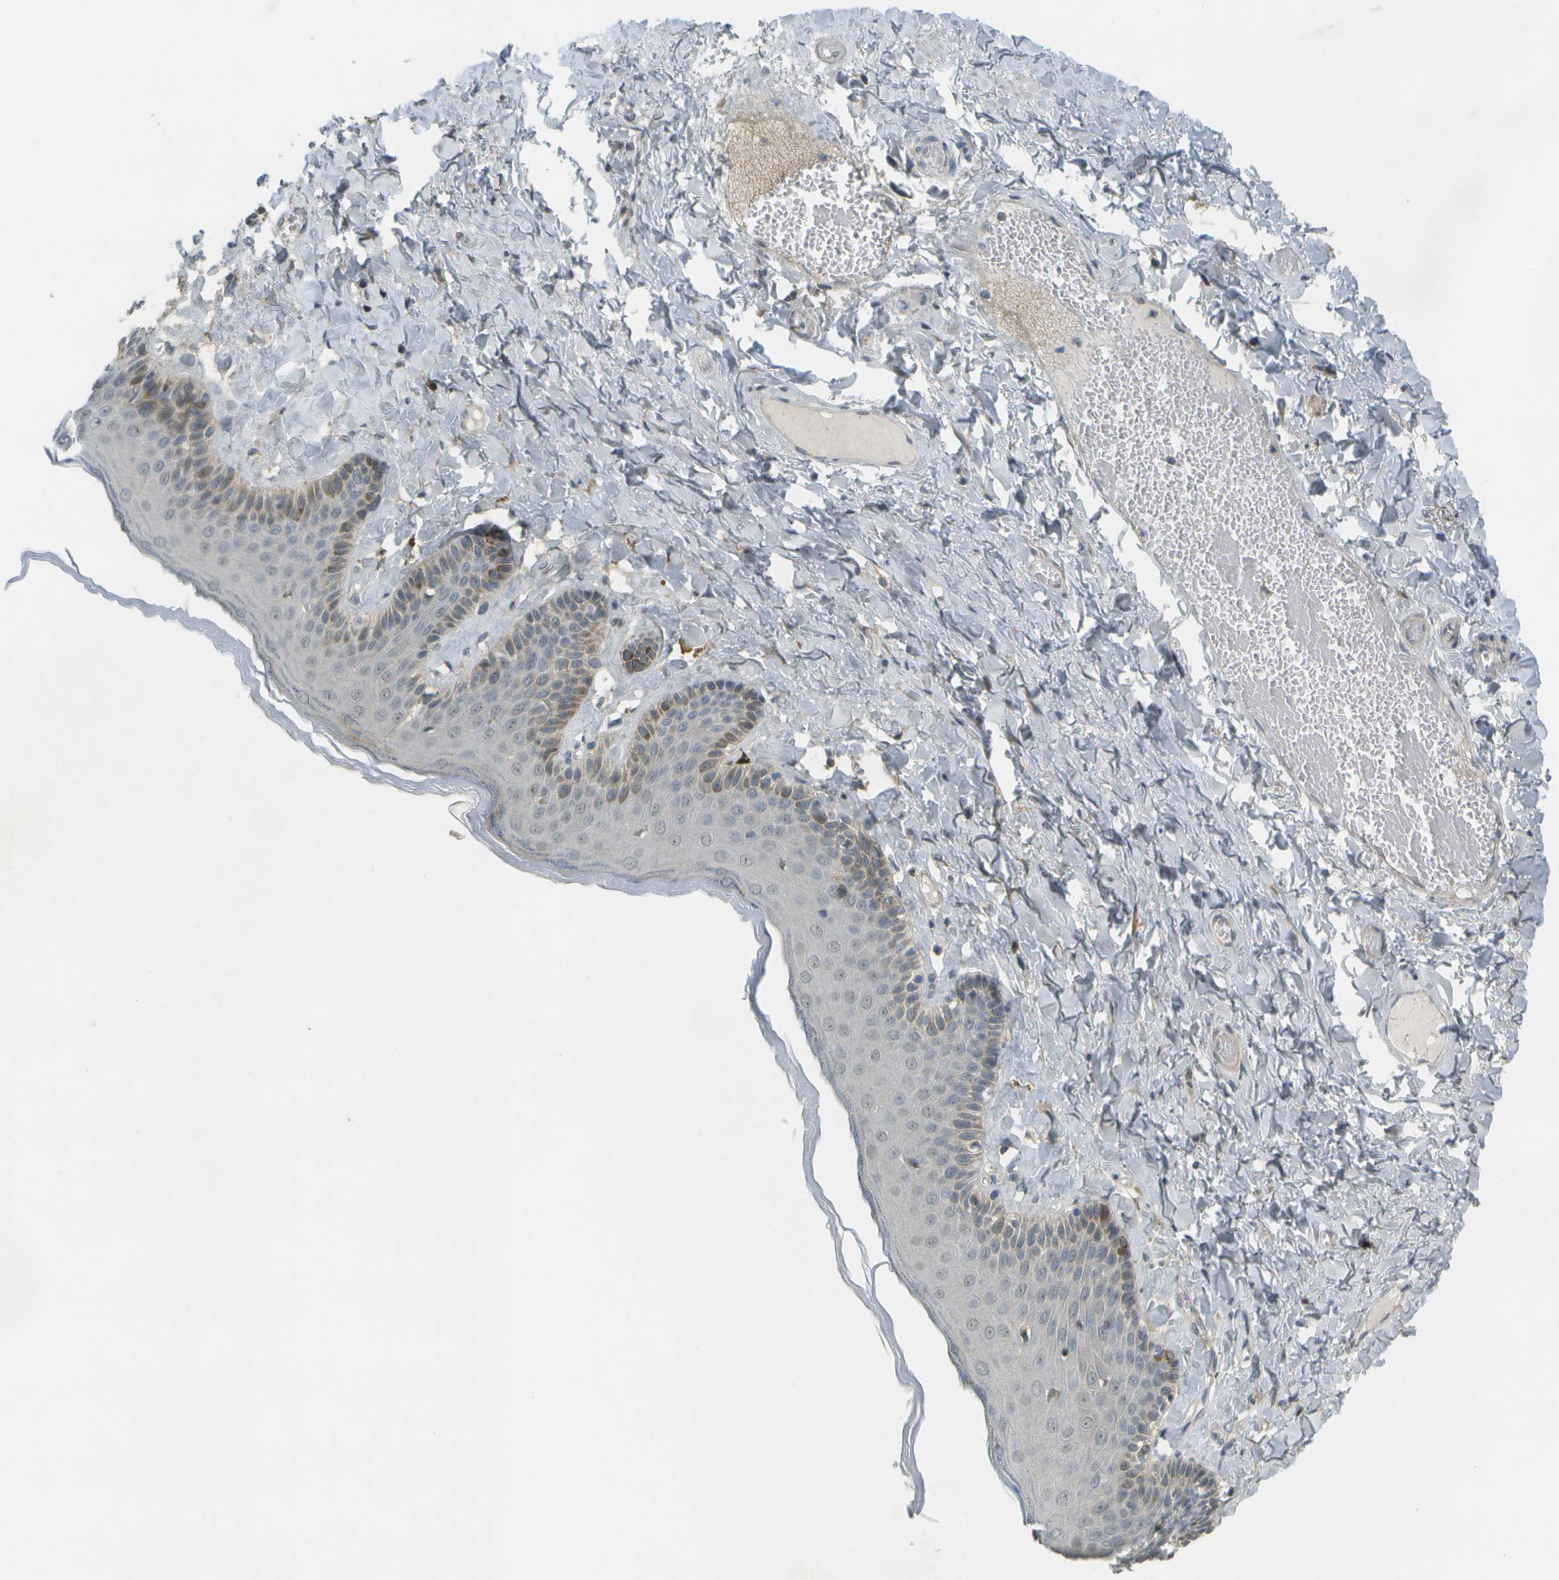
{"staining": {"intensity": "weak", "quantity": "<25%", "location": "cytoplasmic/membranous"}, "tissue": "skin", "cell_type": "Epidermal cells", "image_type": "normal", "snomed": [{"axis": "morphology", "description": "Normal tissue, NOS"}, {"axis": "topography", "description": "Anal"}], "caption": "An immunohistochemistry image of benign skin is shown. There is no staining in epidermal cells of skin. (DAB (3,3'-diaminobenzidine) IHC visualized using brightfield microscopy, high magnification).", "gene": "WNK2", "patient": {"sex": "male", "age": 69}}